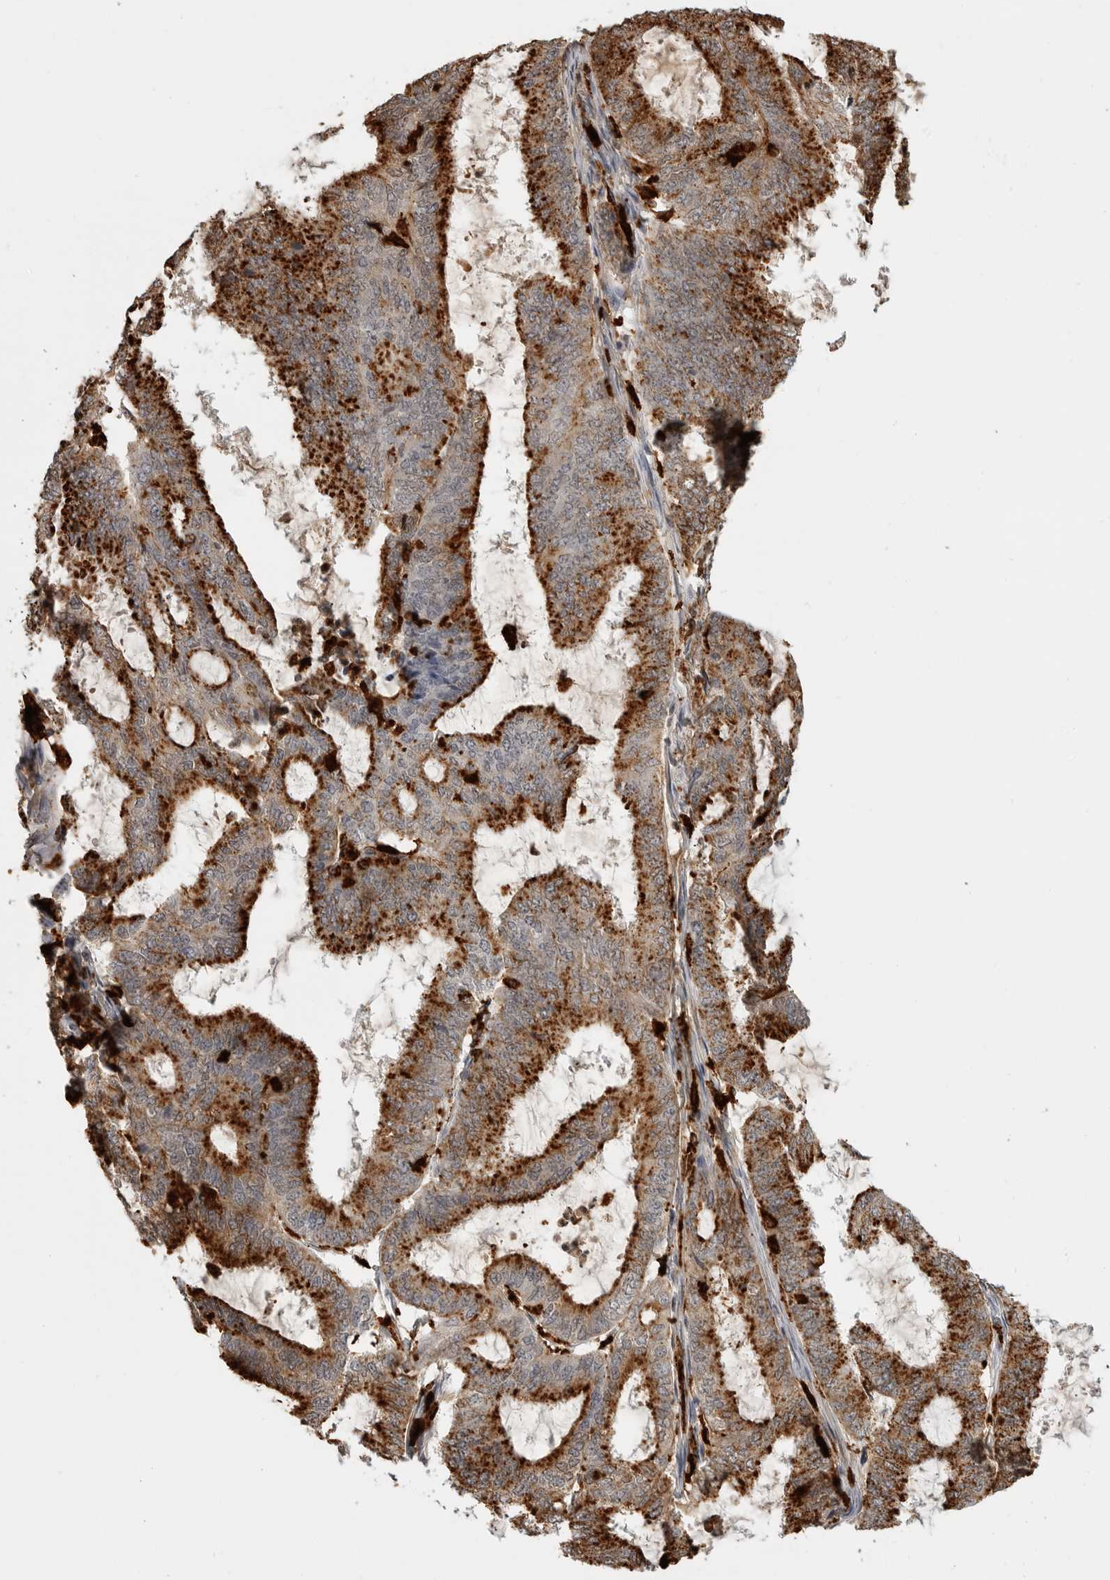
{"staining": {"intensity": "strong", "quantity": ">75%", "location": "cytoplasmic/membranous"}, "tissue": "endometrial cancer", "cell_type": "Tumor cells", "image_type": "cancer", "snomed": [{"axis": "morphology", "description": "Adenocarcinoma, NOS"}, {"axis": "topography", "description": "Endometrium"}], "caption": "Protein analysis of endometrial cancer tissue displays strong cytoplasmic/membranous expression in about >75% of tumor cells. (DAB (3,3'-diaminobenzidine) = brown stain, brightfield microscopy at high magnification).", "gene": "IFI30", "patient": {"sex": "female", "age": 49}}